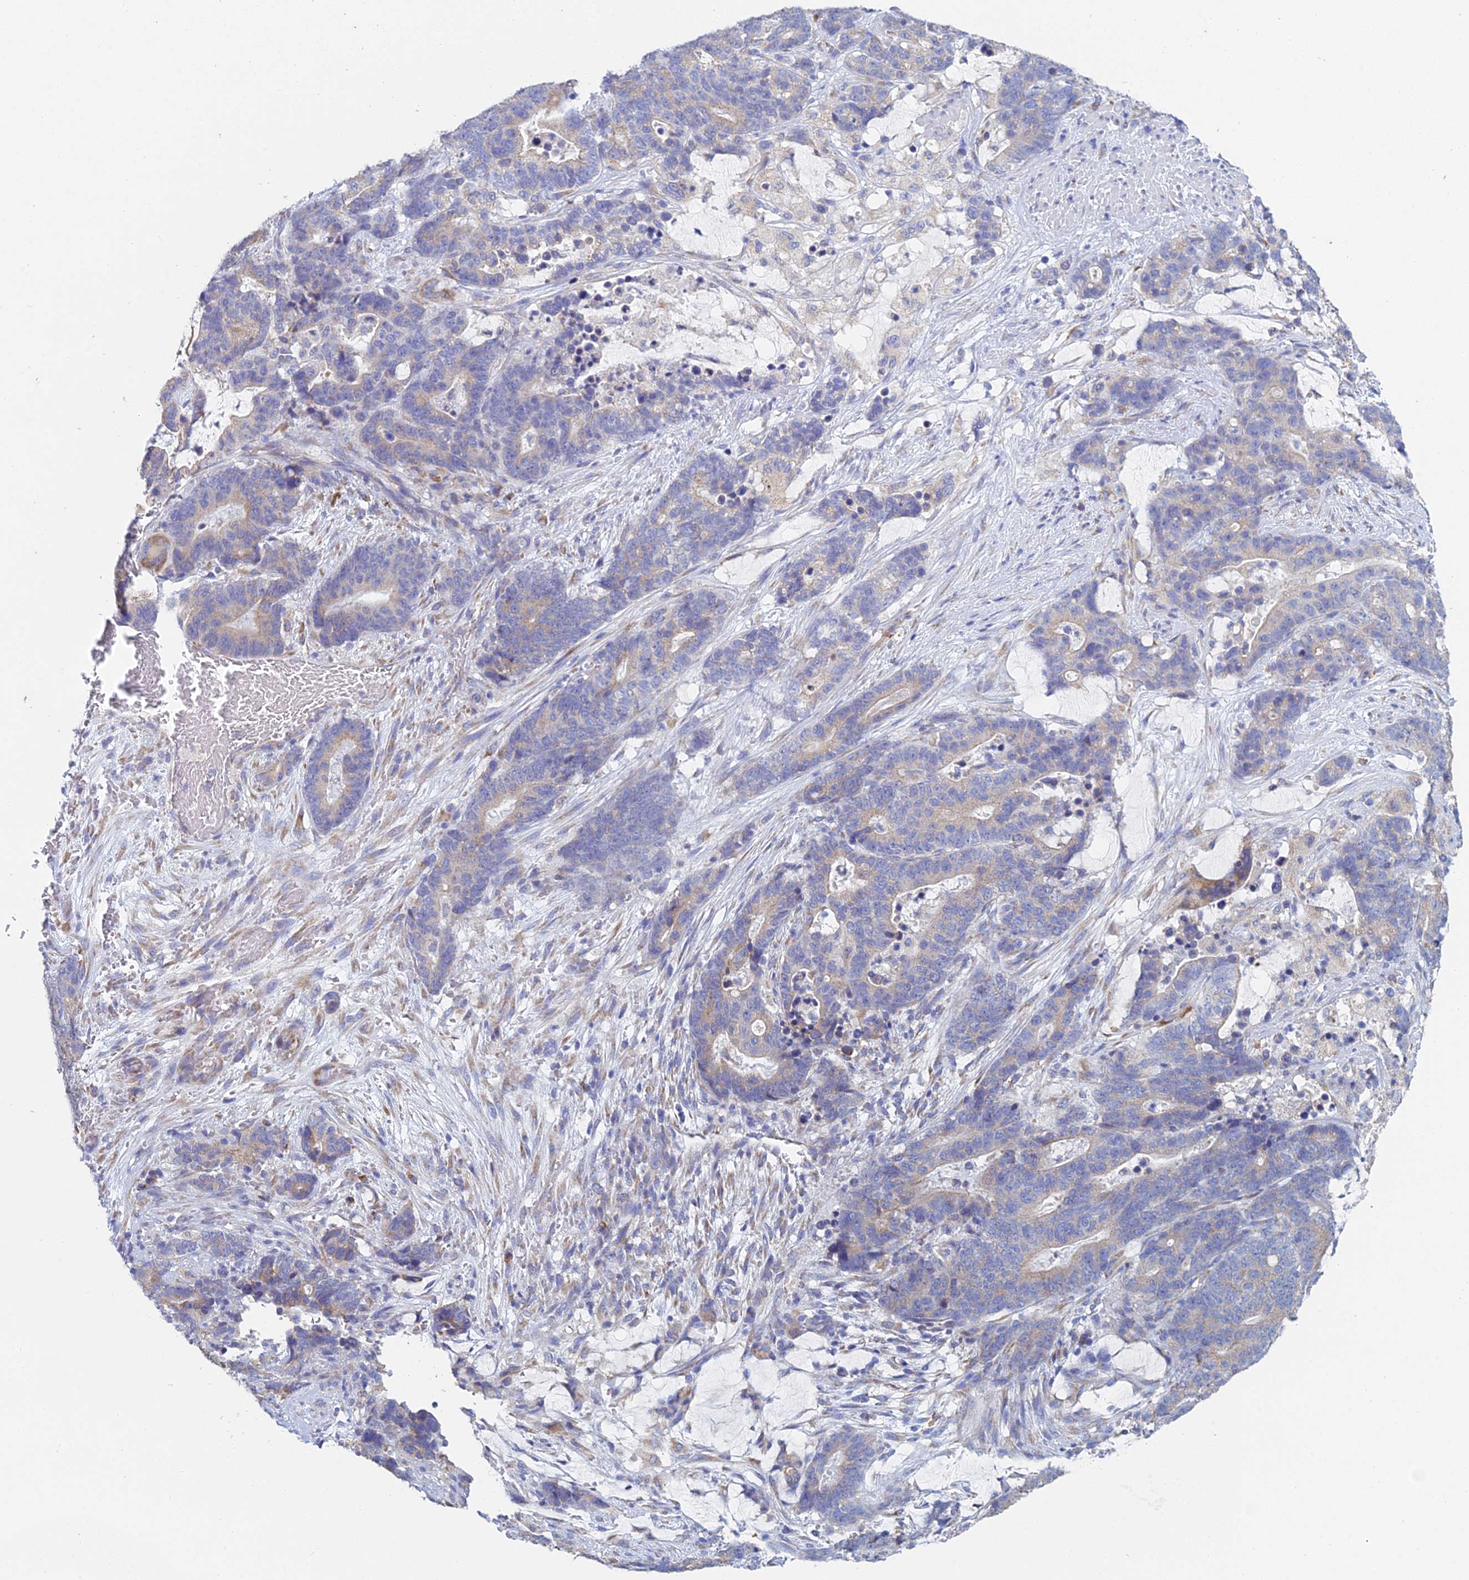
{"staining": {"intensity": "weak", "quantity": "<25%", "location": "cytoplasmic/membranous"}, "tissue": "stomach cancer", "cell_type": "Tumor cells", "image_type": "cancer", "snomed": [{"axis": "morphology", "description": "Adenocarcinoma, NOS"}, {"axis": "topography", "description": "Stomach"}], "caption": "Stomach adenocarcinoma stained for a protein using IHC shows no positivity tumor cells.", "gene": "CRACR2B", "patient": {"sex": "female", "age": 76}}